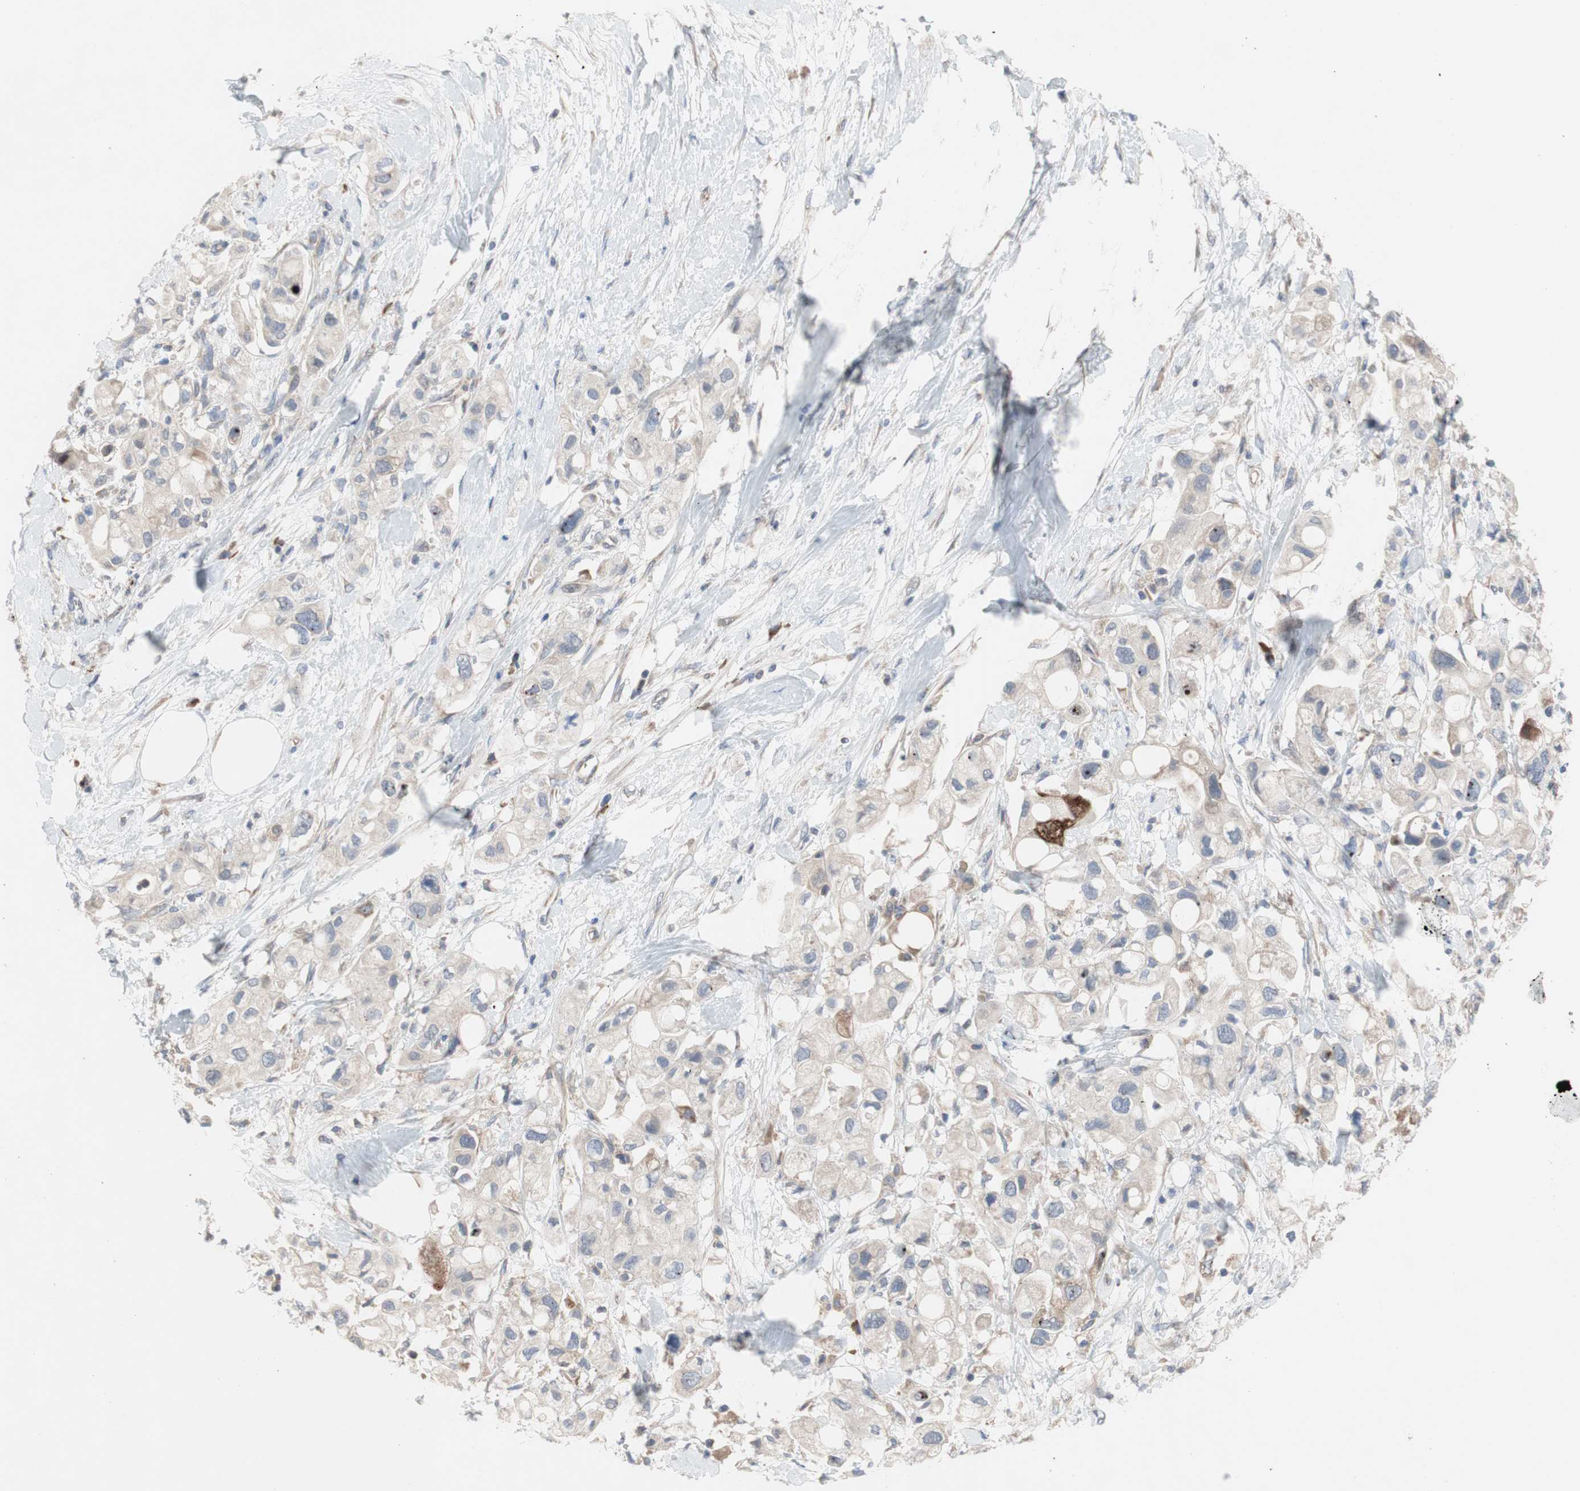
{"staining": {"intensity": "weak", "quantity": ">75%", "location": "cytoplasmic/membranous"}, "tissue": "pancreatic cancer", "cell_type": "Tumor cells", "image_type": "cancer", "snomed": [{"axis": "morphology", "description": "Adenocarcinoma, NOS"}, {"axis": "topography", "description": "Pancreas"}], "caption": "Immunohistochemistry (IHC) of human pancreatic cancer shows low levels of weak cytoplasmic/membranous staining in about >75% of tumor cells.", "gene": "TTC14", "patient": {"sex": "female", "age": 56}}